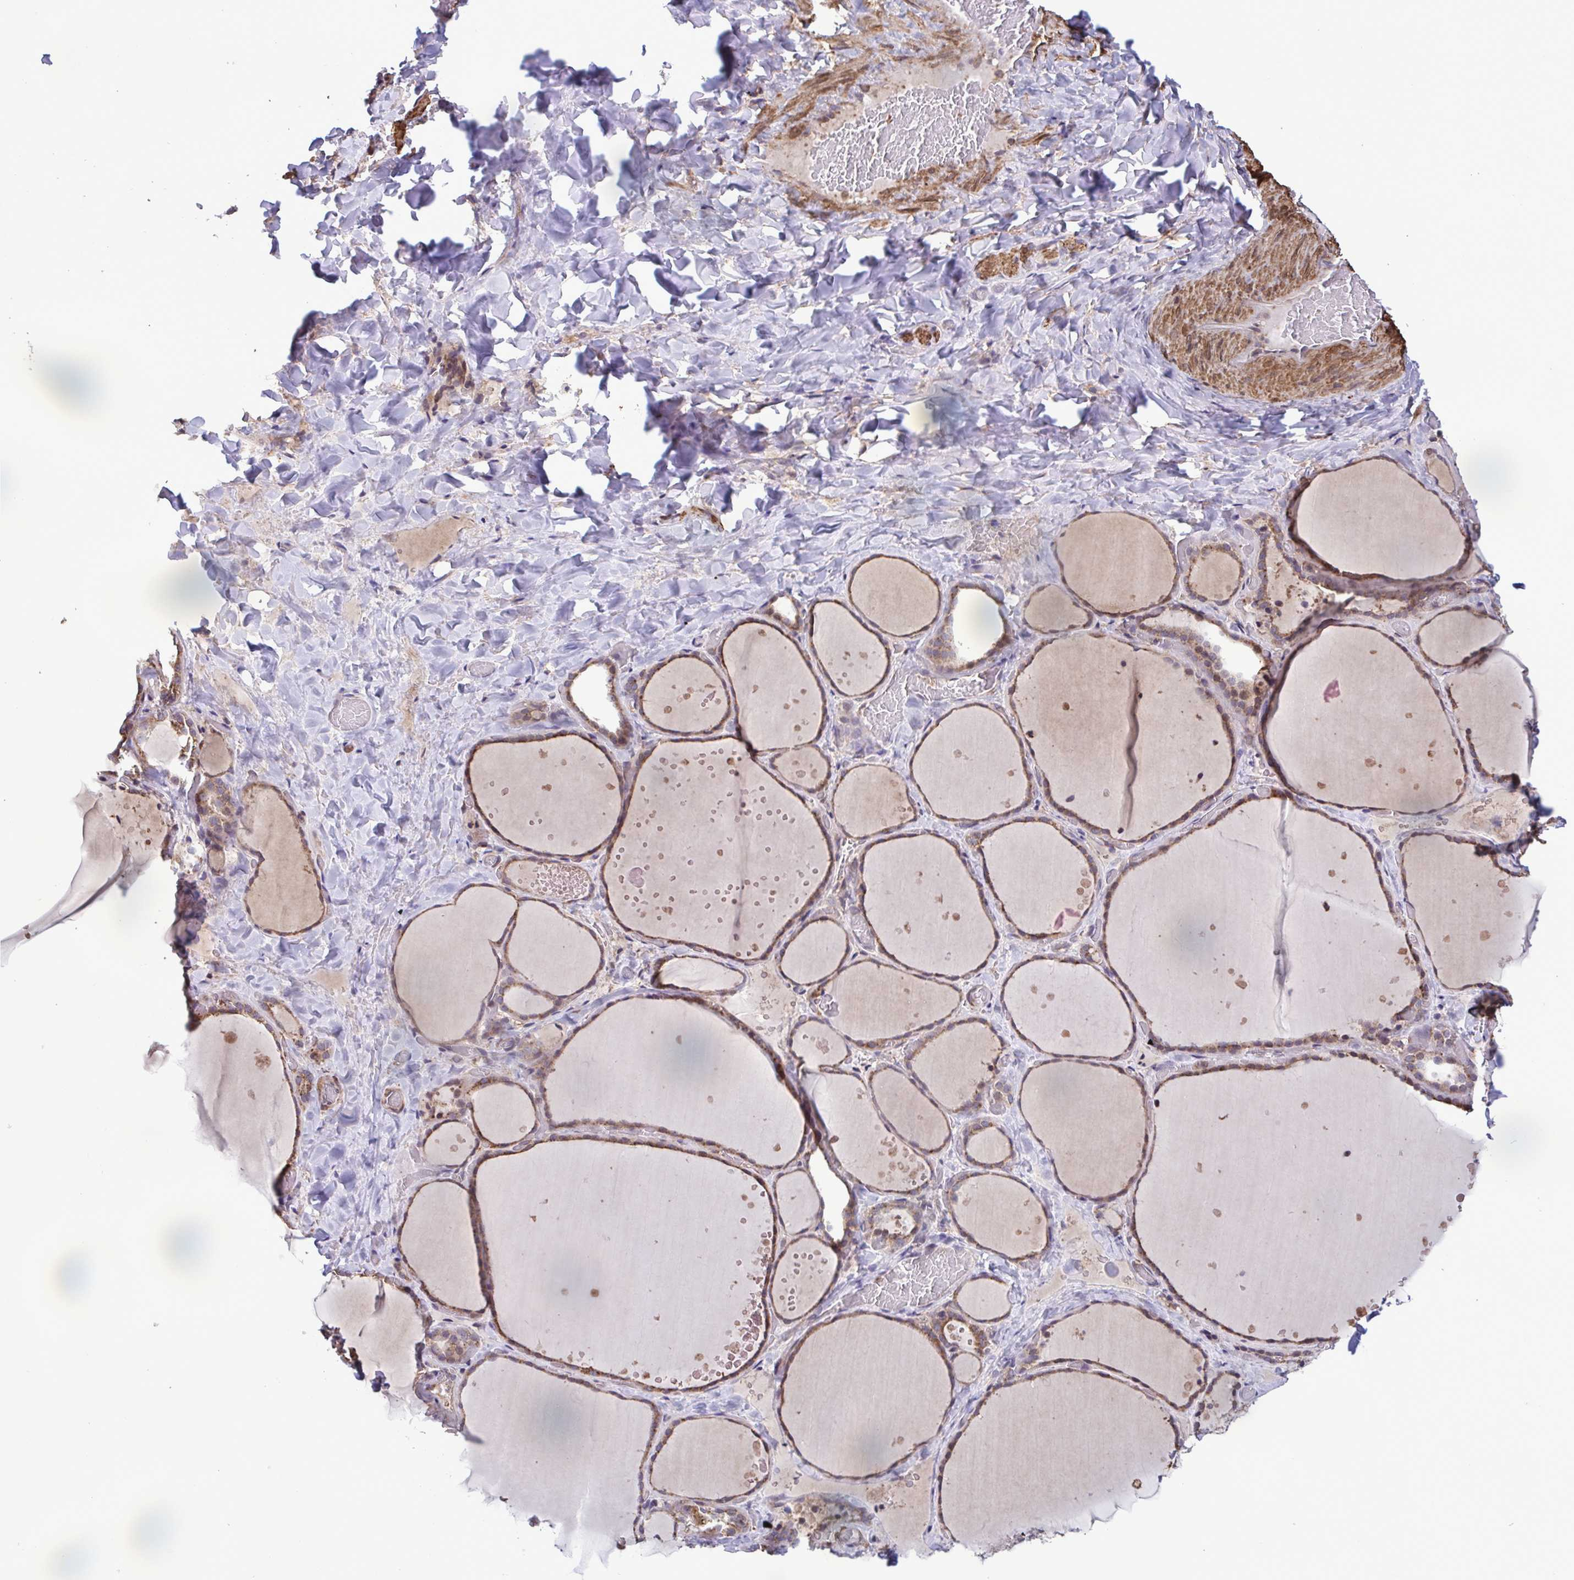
{"staining": {"intensity": "weak", "quantity": ">75%", "location": "cytoplasmic/membranous,nuclear"}, "tissue": "thyroid gland", "cell_type": "Glandular cells", "image_type": "normal", "snomed": [{"axis": "morphology", "description": "Normal tissue, NOS"}, {"axis": "topography", "description": "Thyroid gland"}], "caption": "Glandular cells demonstrate low levels of weak cytoplasmic/membranous,nuclear staining in about >75% of cells in normal thyroid gland.", "gene": "ZNF200", "patient": {"sex": "female", "age": 36}}